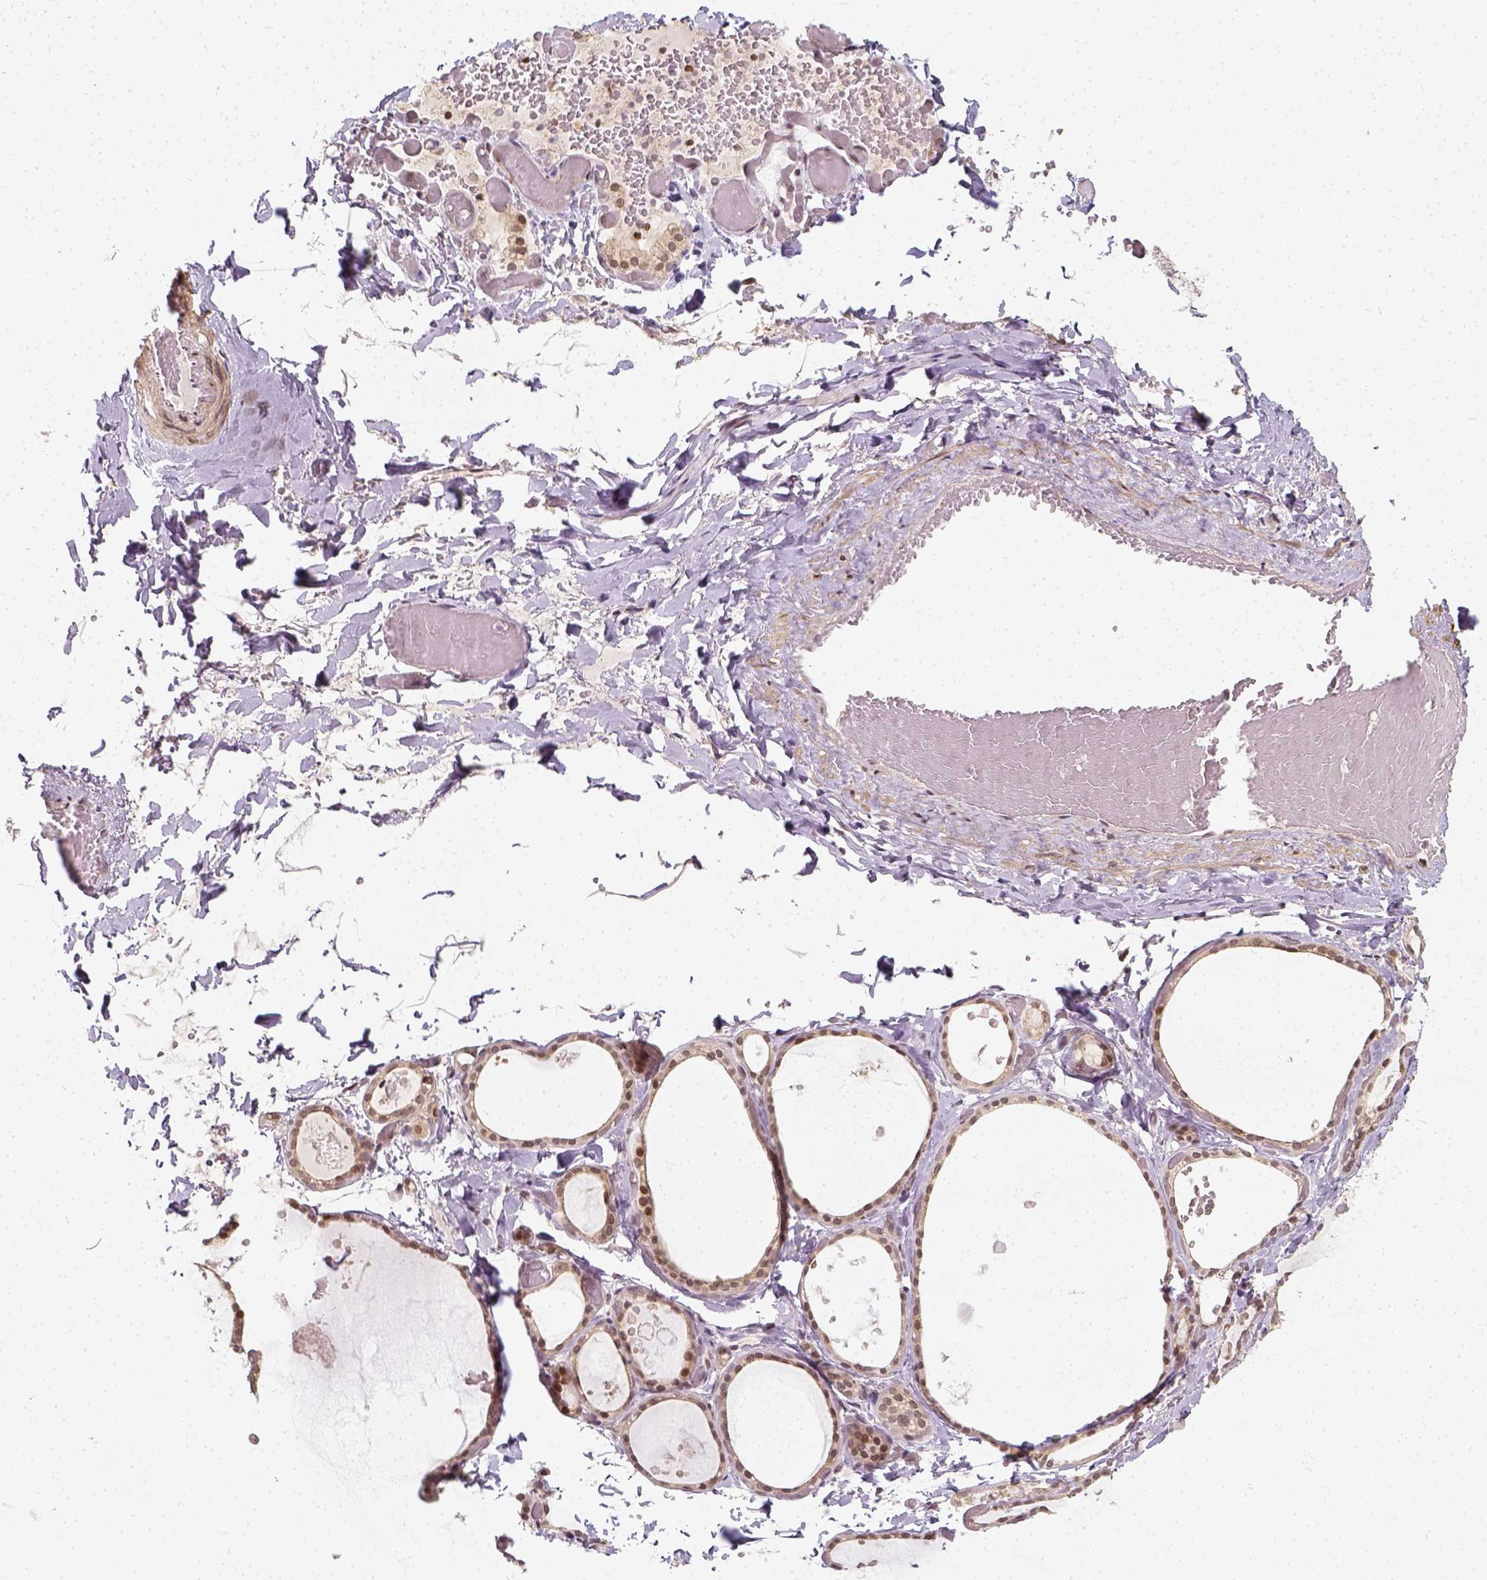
{"staining": {"intensity": "moderate", "quantity": ">75%", "location": "nuclear"}, "tissue": "thyroid gland", "cell_type": "Glandular cells", "image_type": "normal", "snomed": [{"axis": "morphology", "description": "Normal tissue, NOS"}, {"axis": "topography", "description": "Thyroid gland"}], "caption": "Human thyroid gland stained with a brown dye reveals moderate nuclear positive expression in about >75% of glandular cells.", "gene": "ZMAT3", "patient": {"sex": "female", "age": 56}}